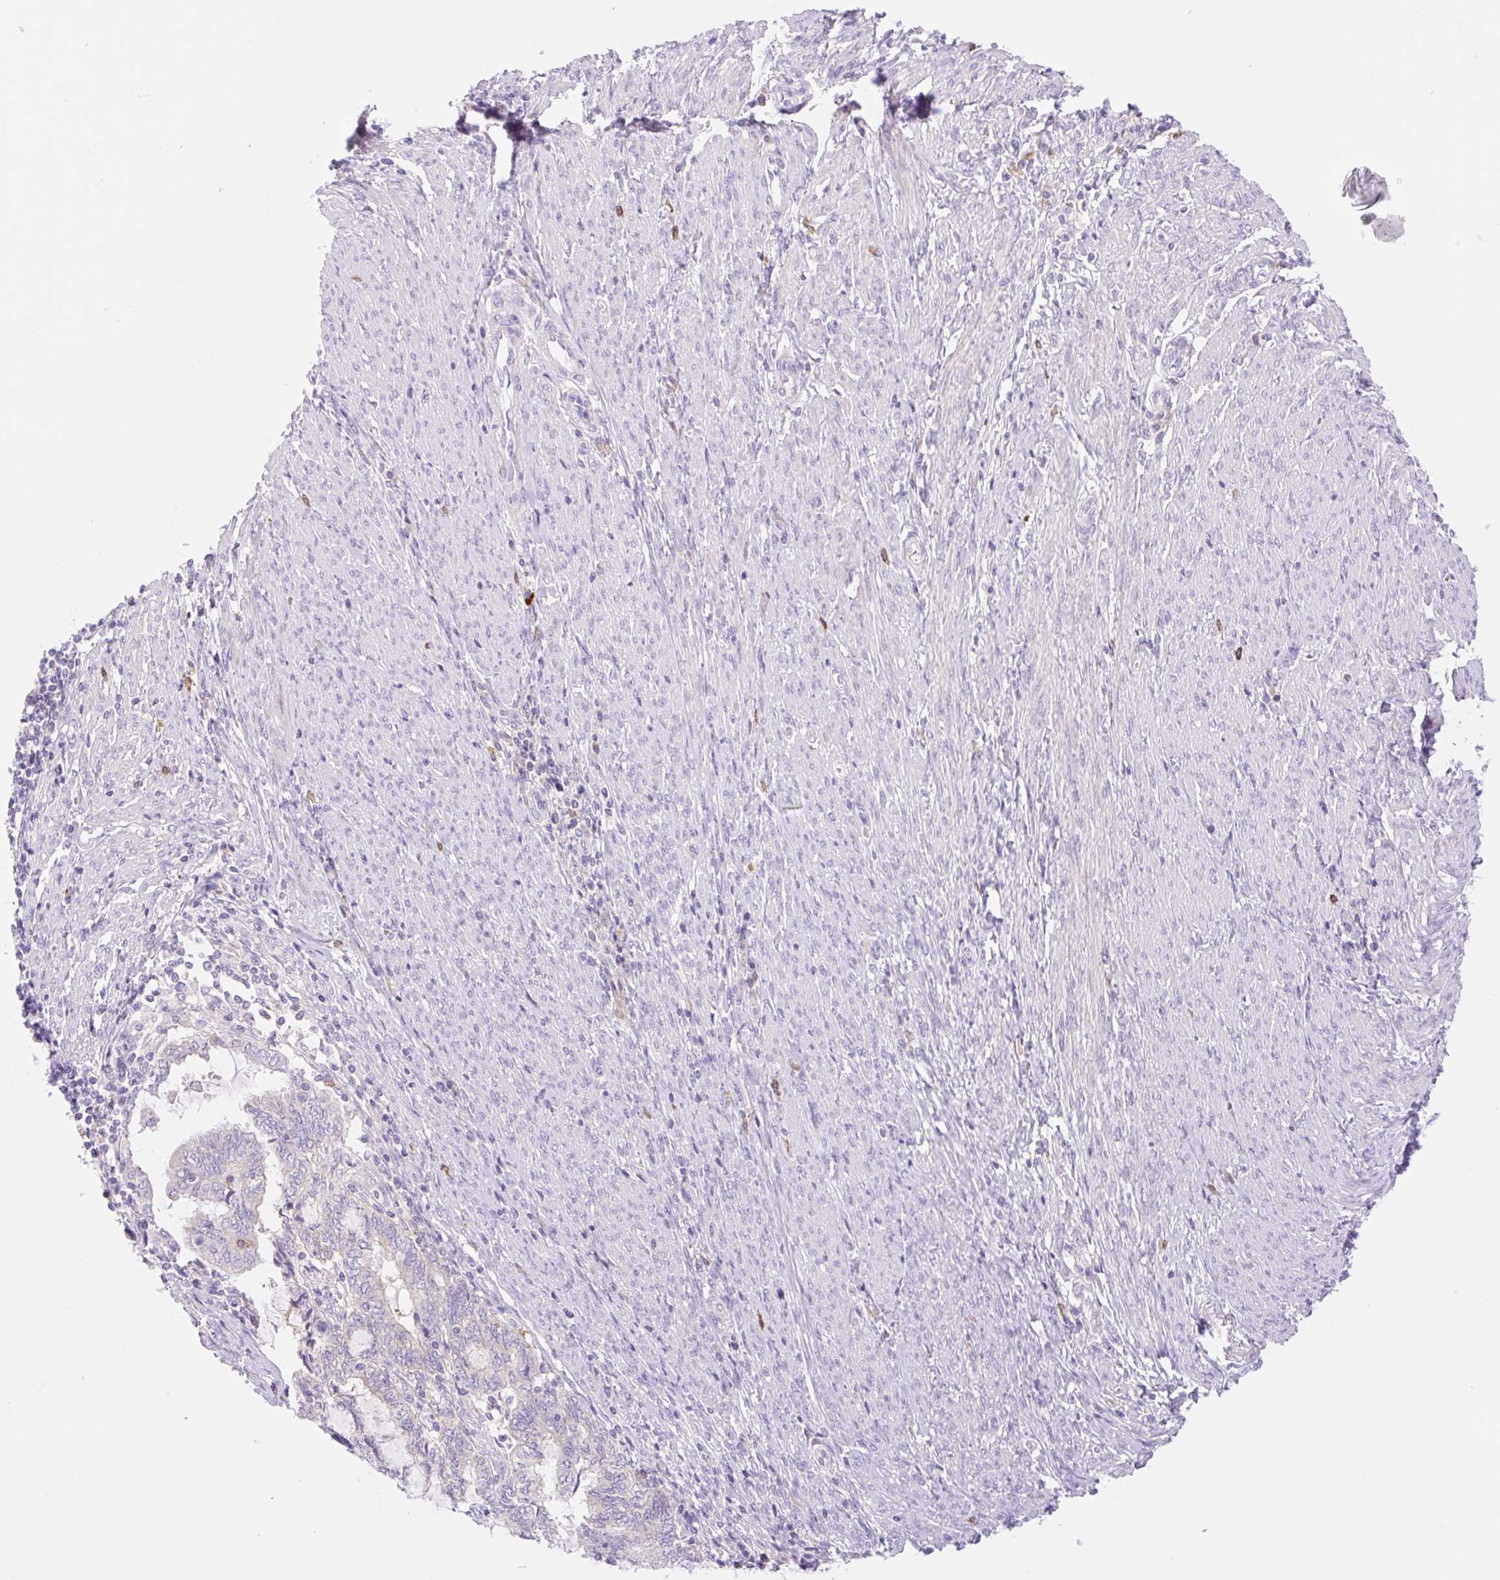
{"staining": {"intensity": "negative", "quantity": "none", "location": "none"}, "tissue": "endometrial cancer", "cell_type": "Tumor cells", "image_type": "cancer", "snomed": [{"axis": "morphology", "description": "Adenocarcinoma, NOS"}, {"axis": "topography", "description": "Uterus"}, {"axis": "topography", "description": "Endometrium"}], "caption": "A histopathology image of human endometrial adenocarcinoma is negative for staining in tumor cells.", "gene": "DENND5A", "patient": {"sex": "female", "age": 70}}